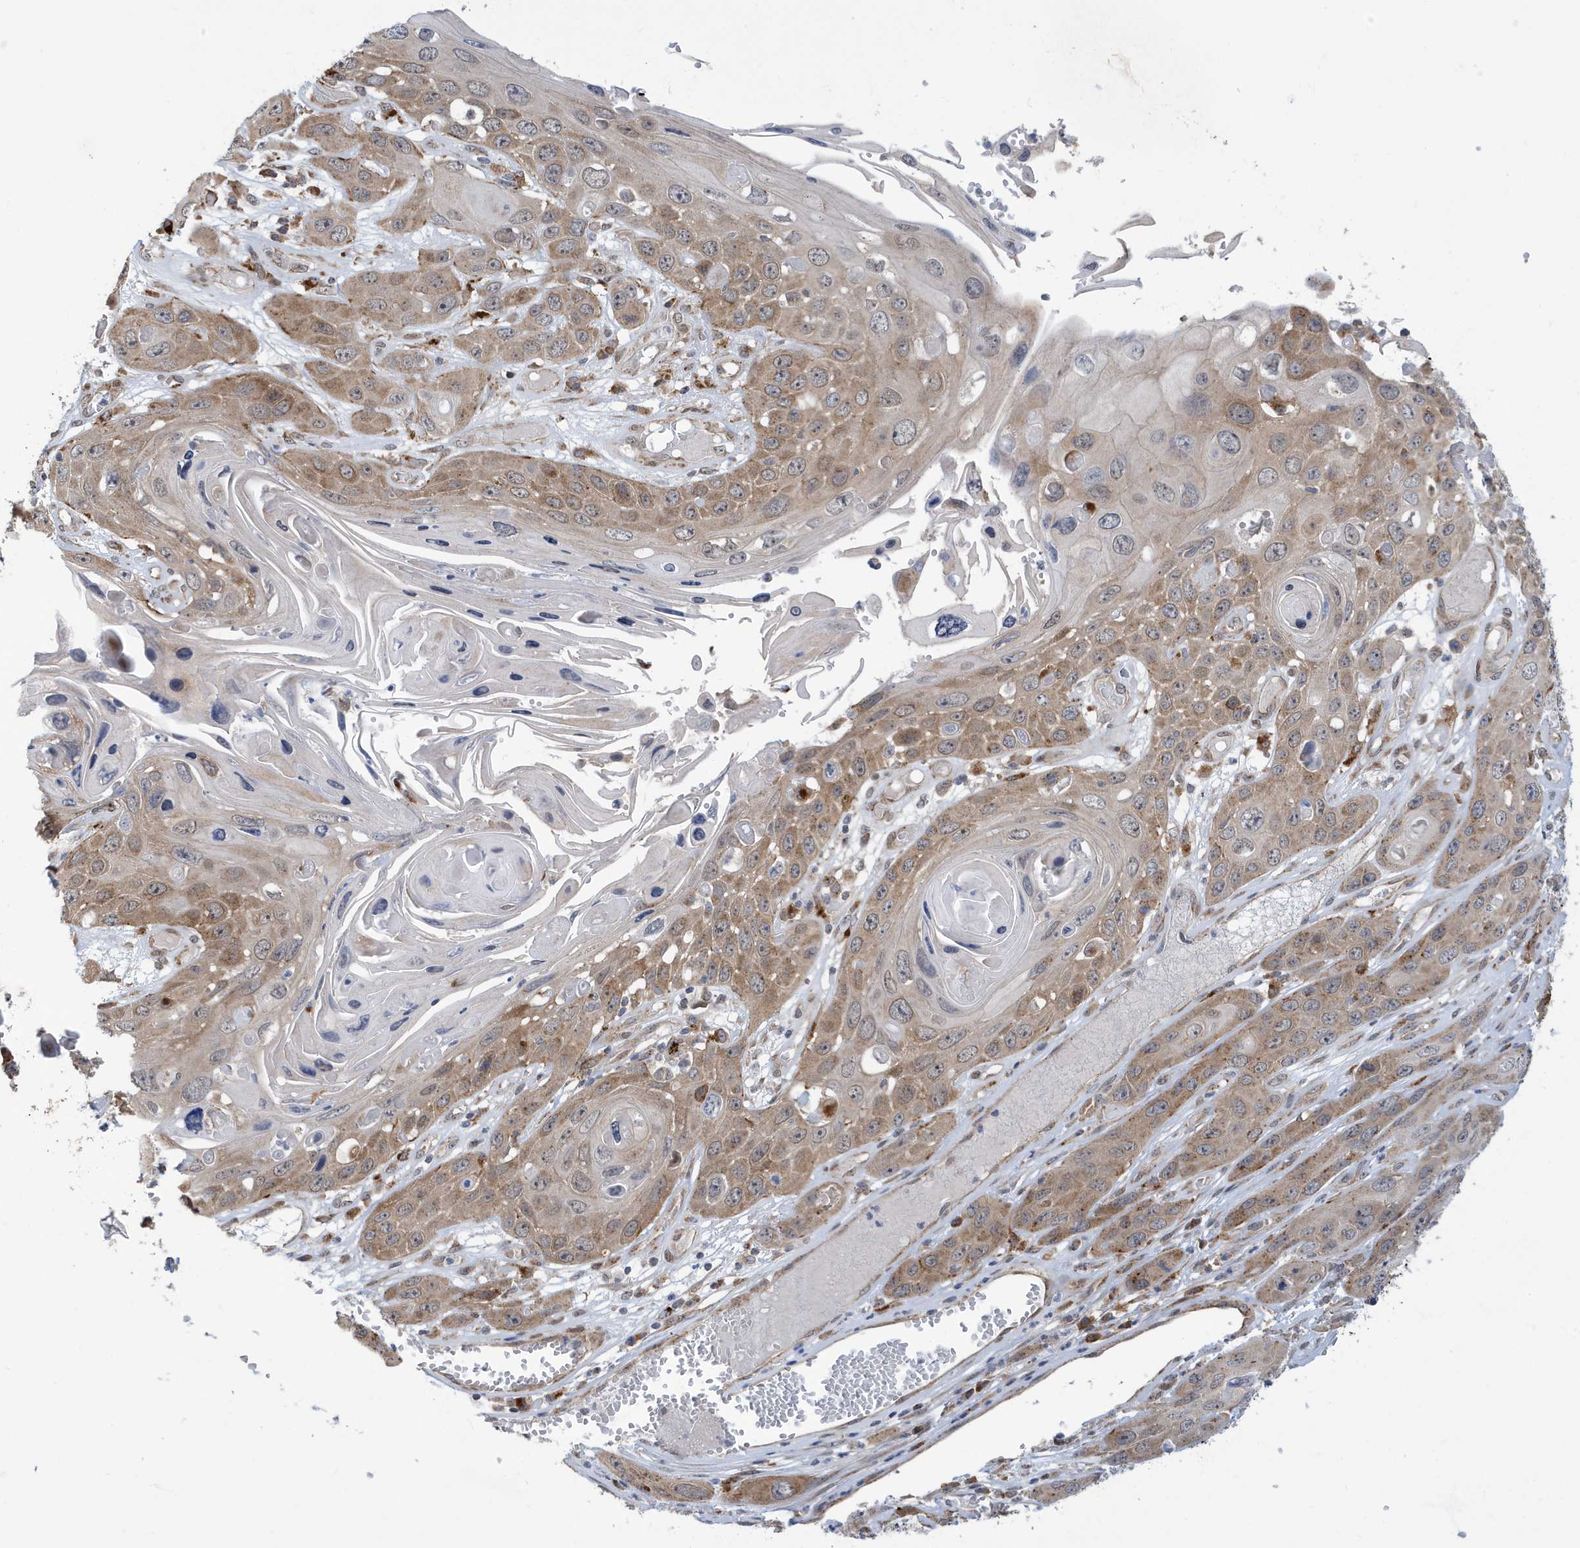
{"staining": {"intensity": "moderate", "quantity": ">75%", "location": "cytoplasmic/membranous"}, "tissue": "skin cancer", "cell_type": "Tumor cells", "image_type": "cancer", "snomed": [{"axis": "morphology", "description": "Squamous cell carcinoma, NOS"}, {"axis": "topography", "description": "Skin"}], "caption": "IHC histopathology image of human skin cancer stained for a protein (brown), which shows medium levels of moderate cytoplasmic/membranous staining in about >75% of tumor cells.", "gene": "ZNF507", "patient": {"sex": "male", "age": 55}}